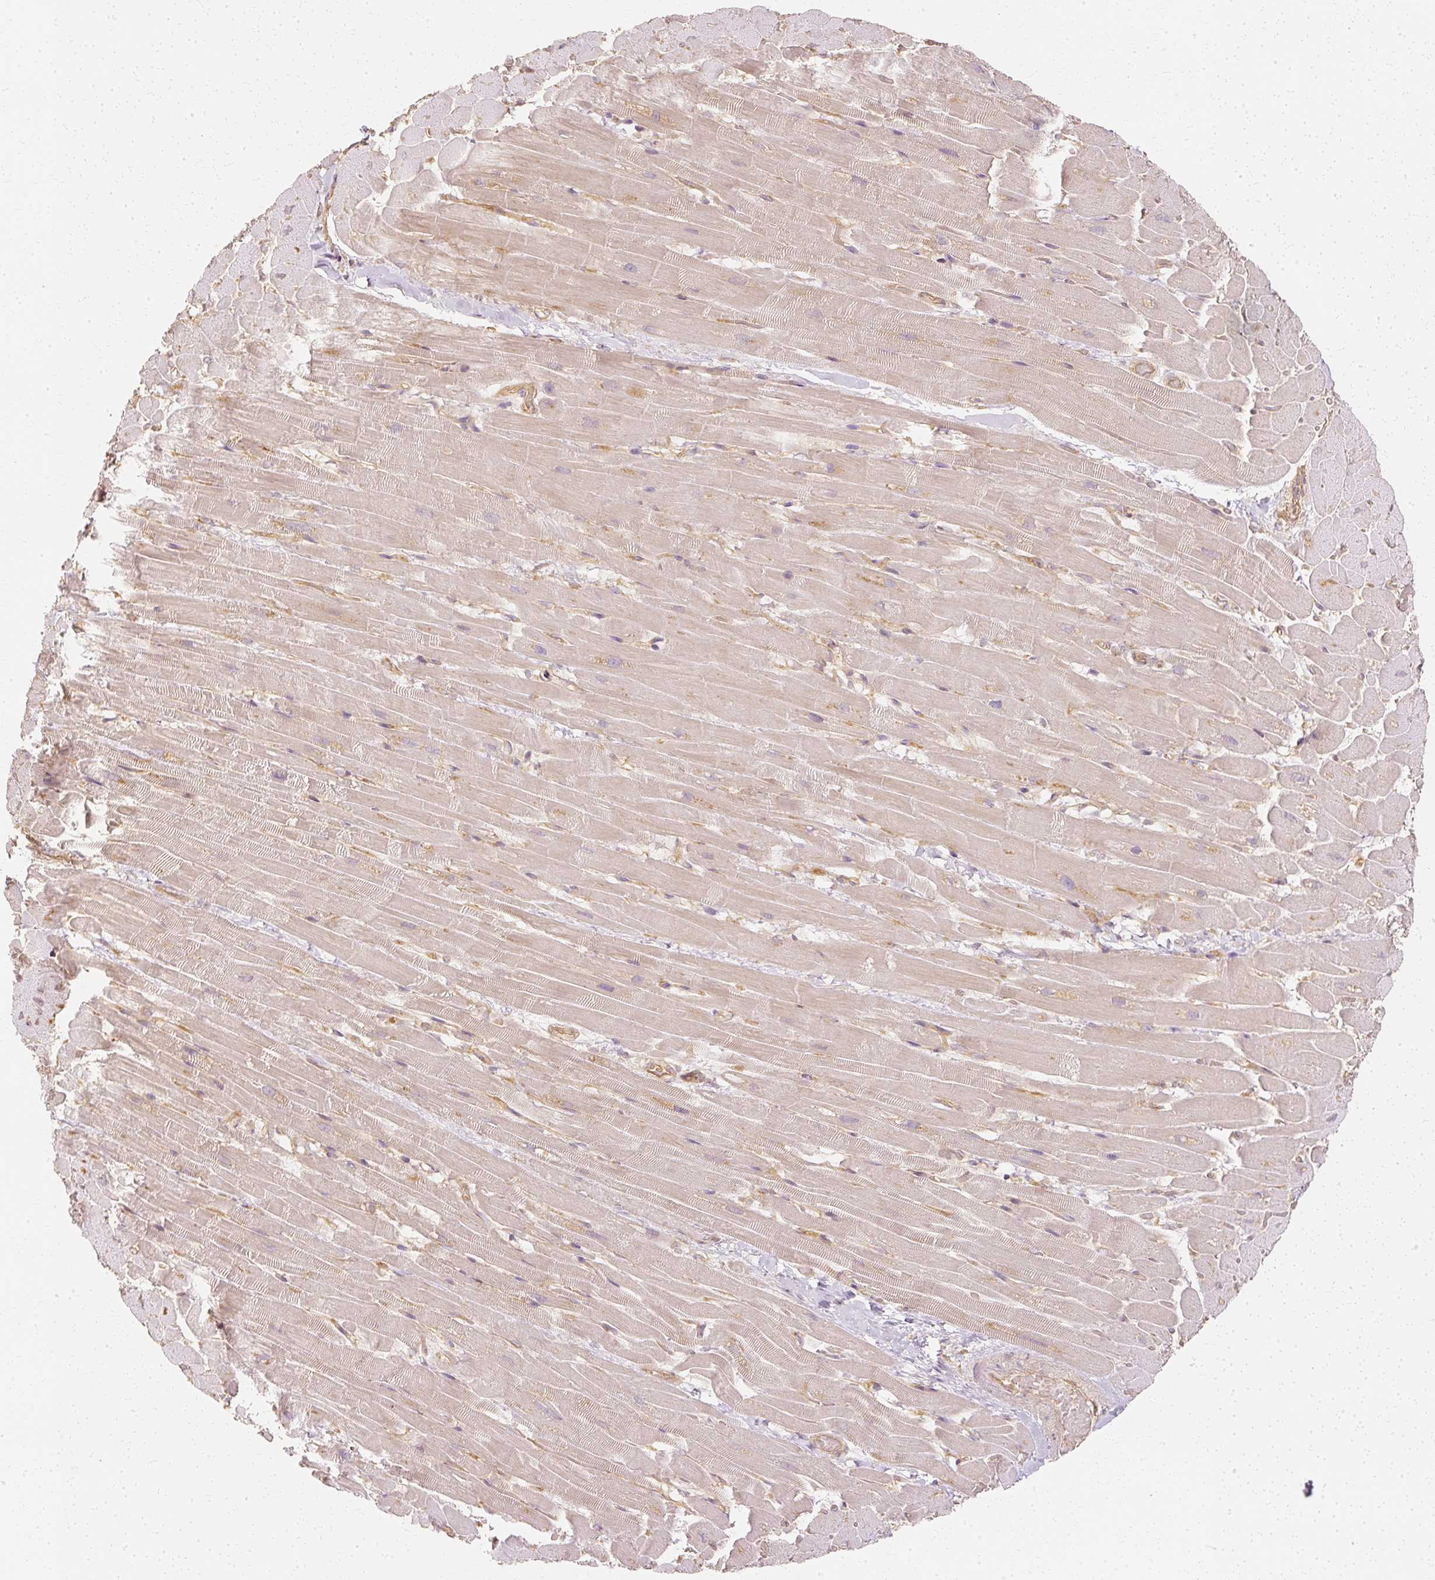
{"staining": {"intensity": "weak", "quantity": "25%-75%", "location": "cytoplasmic/membranous"}, "tissue": "heart muscle", "cell_type": "Cardiomyocytes", "image_type": "normal", "snomed": [{"axis": "morphology", "description": "Normal tissue, NOS"}, {"axis": "topography", "description": "Heart"}], "caption": "Normal heart muscle was stained to show a protein in brown. There is low levels of weak cytoplasmic/membranous positivity in approximately 25%-75% of cardiomyocytes.", "gene": "GNAQ", "patient": {"sex": "male", "age": 37}}